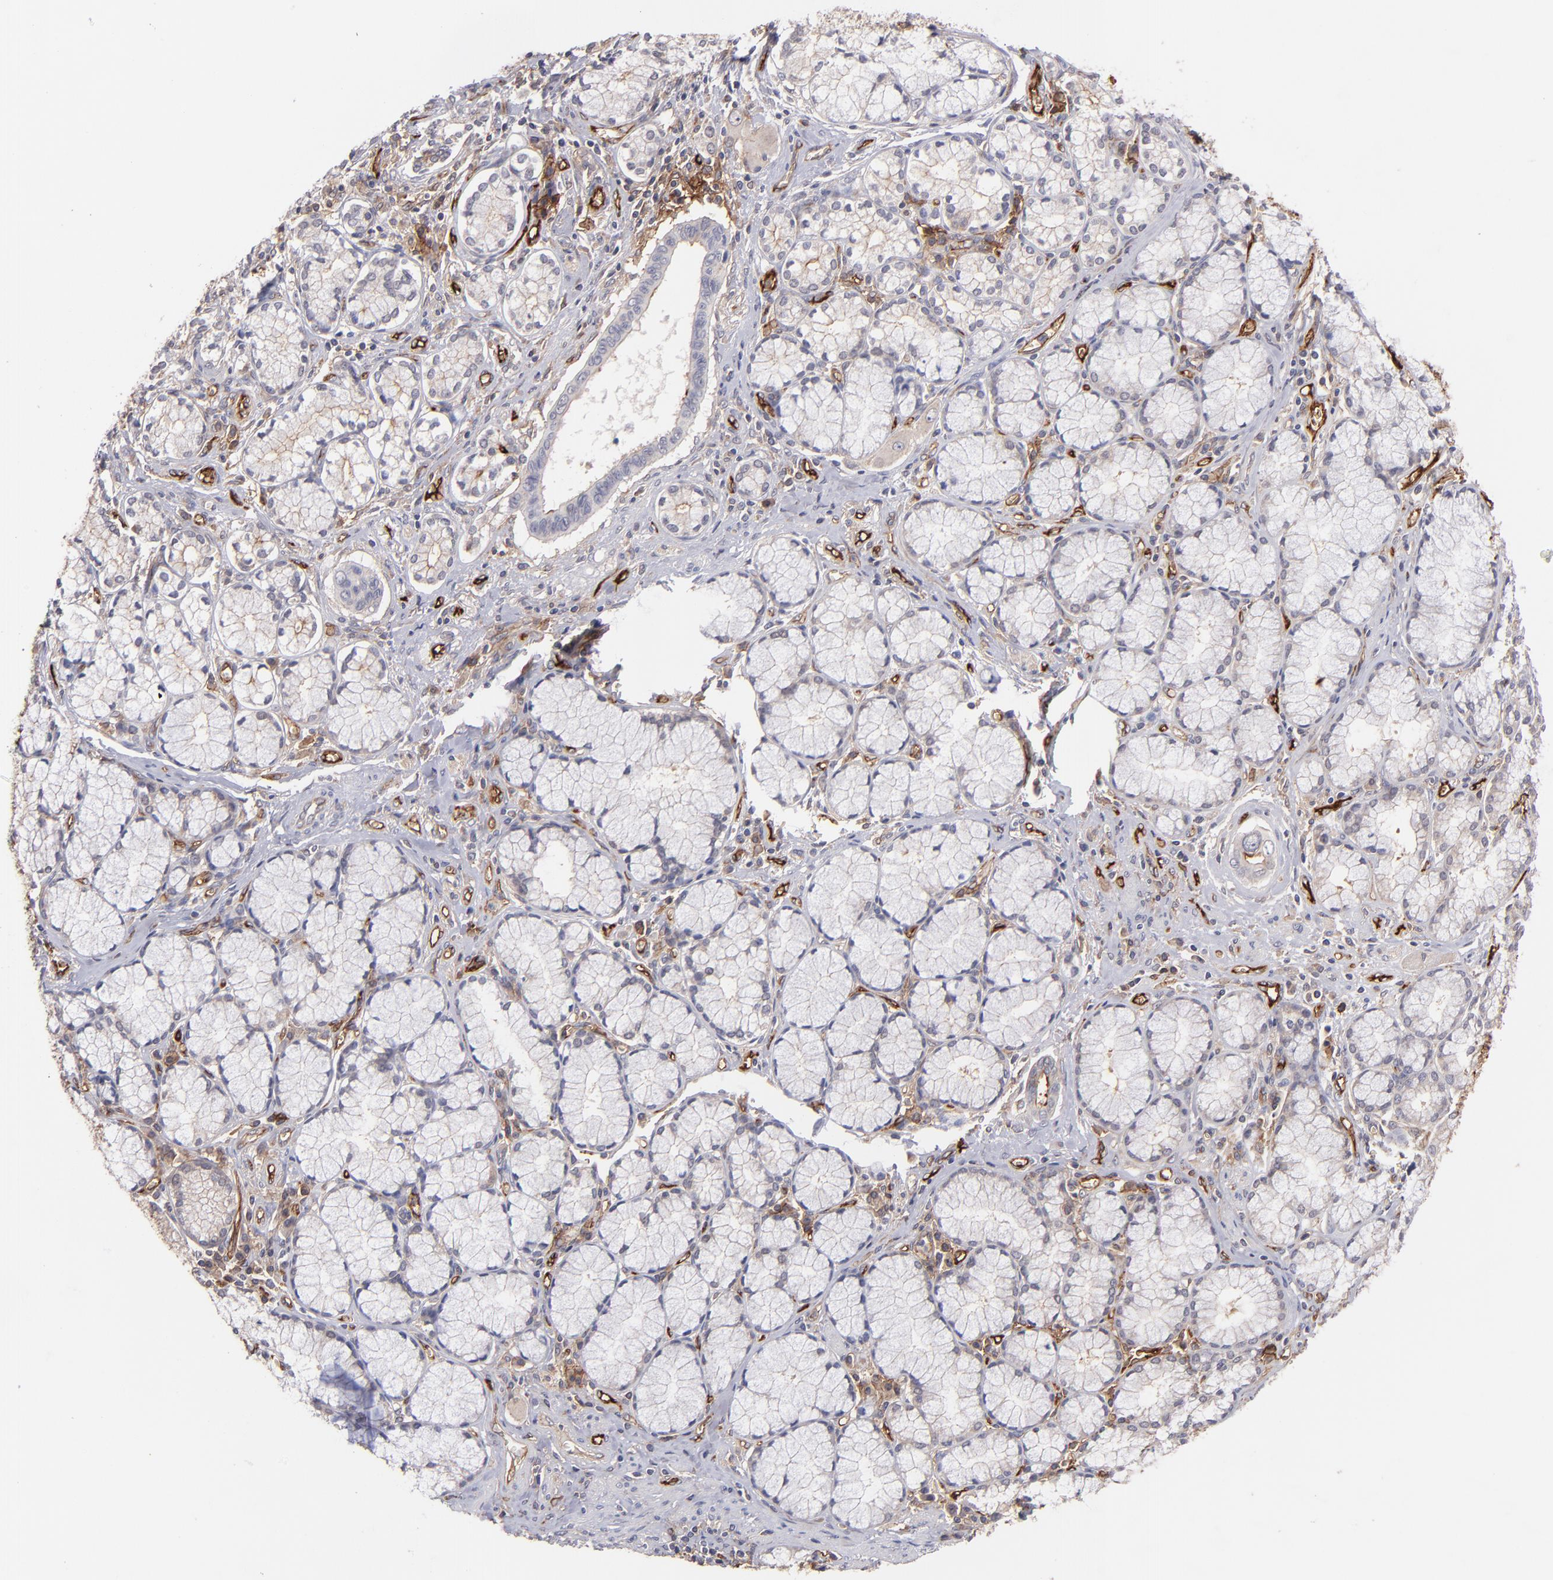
{"staining": {"intensity": "weak", "quantity": "<25%", "location": "cytoplasmic/membranous"}, "tissue": "pancreatic cancer", "cell_type": "Tumor cells", "image_type": "cancer", "snomed": [{"axis": "morphology", "description": "Adenocarcinoma, NOS"}, {"axis": "topography", "description": "Pancreas"}], "caption": "Immunohistochemistry (IHC) of pancreatic cancer demonstrates no staining in tumor cells.", "gene": "ICAM1", "patient": {"sex": "male", "age": 77}}